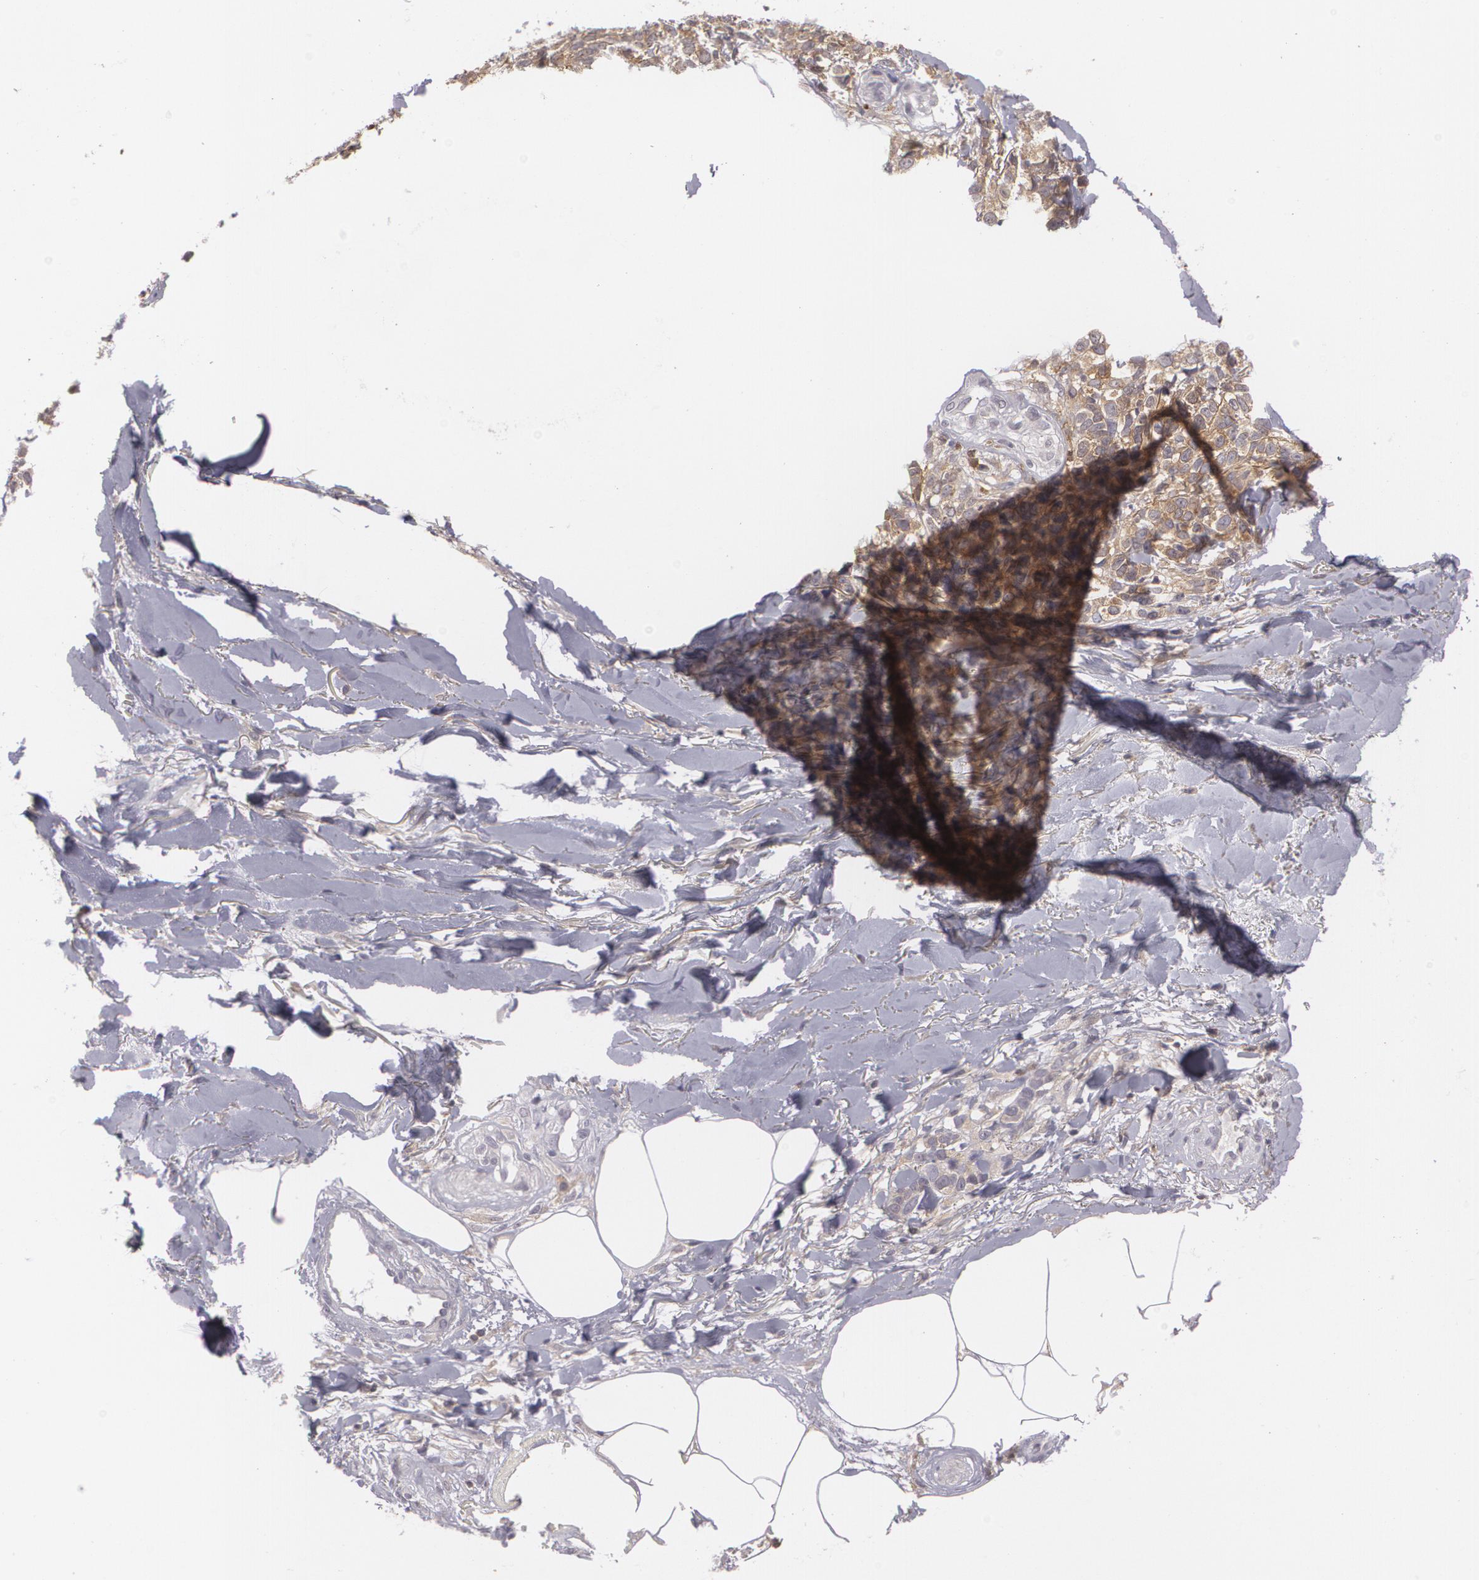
{"staining": {"intensity": "weak", "quantity": "25%-75%", "location": "cytoplasmic/membranous"}, "tissue": "melanoma", "cell_type": "Tumor cells", "image_type": "cancer", "snomed": [{"axis": "morphology", "description": "Malignant melanoma, NOS"}, {"axis": "topography", "description": "Skin"}], "caption": "The photomicrograph displays immunohistochemical staining of melanoma. There is weak cytoplasmic/membranous staining is appreciated in approximately 25%-75% of tumor cells.", "gene": "BIN1", "patient": {"sex": "female", "age": 85}}